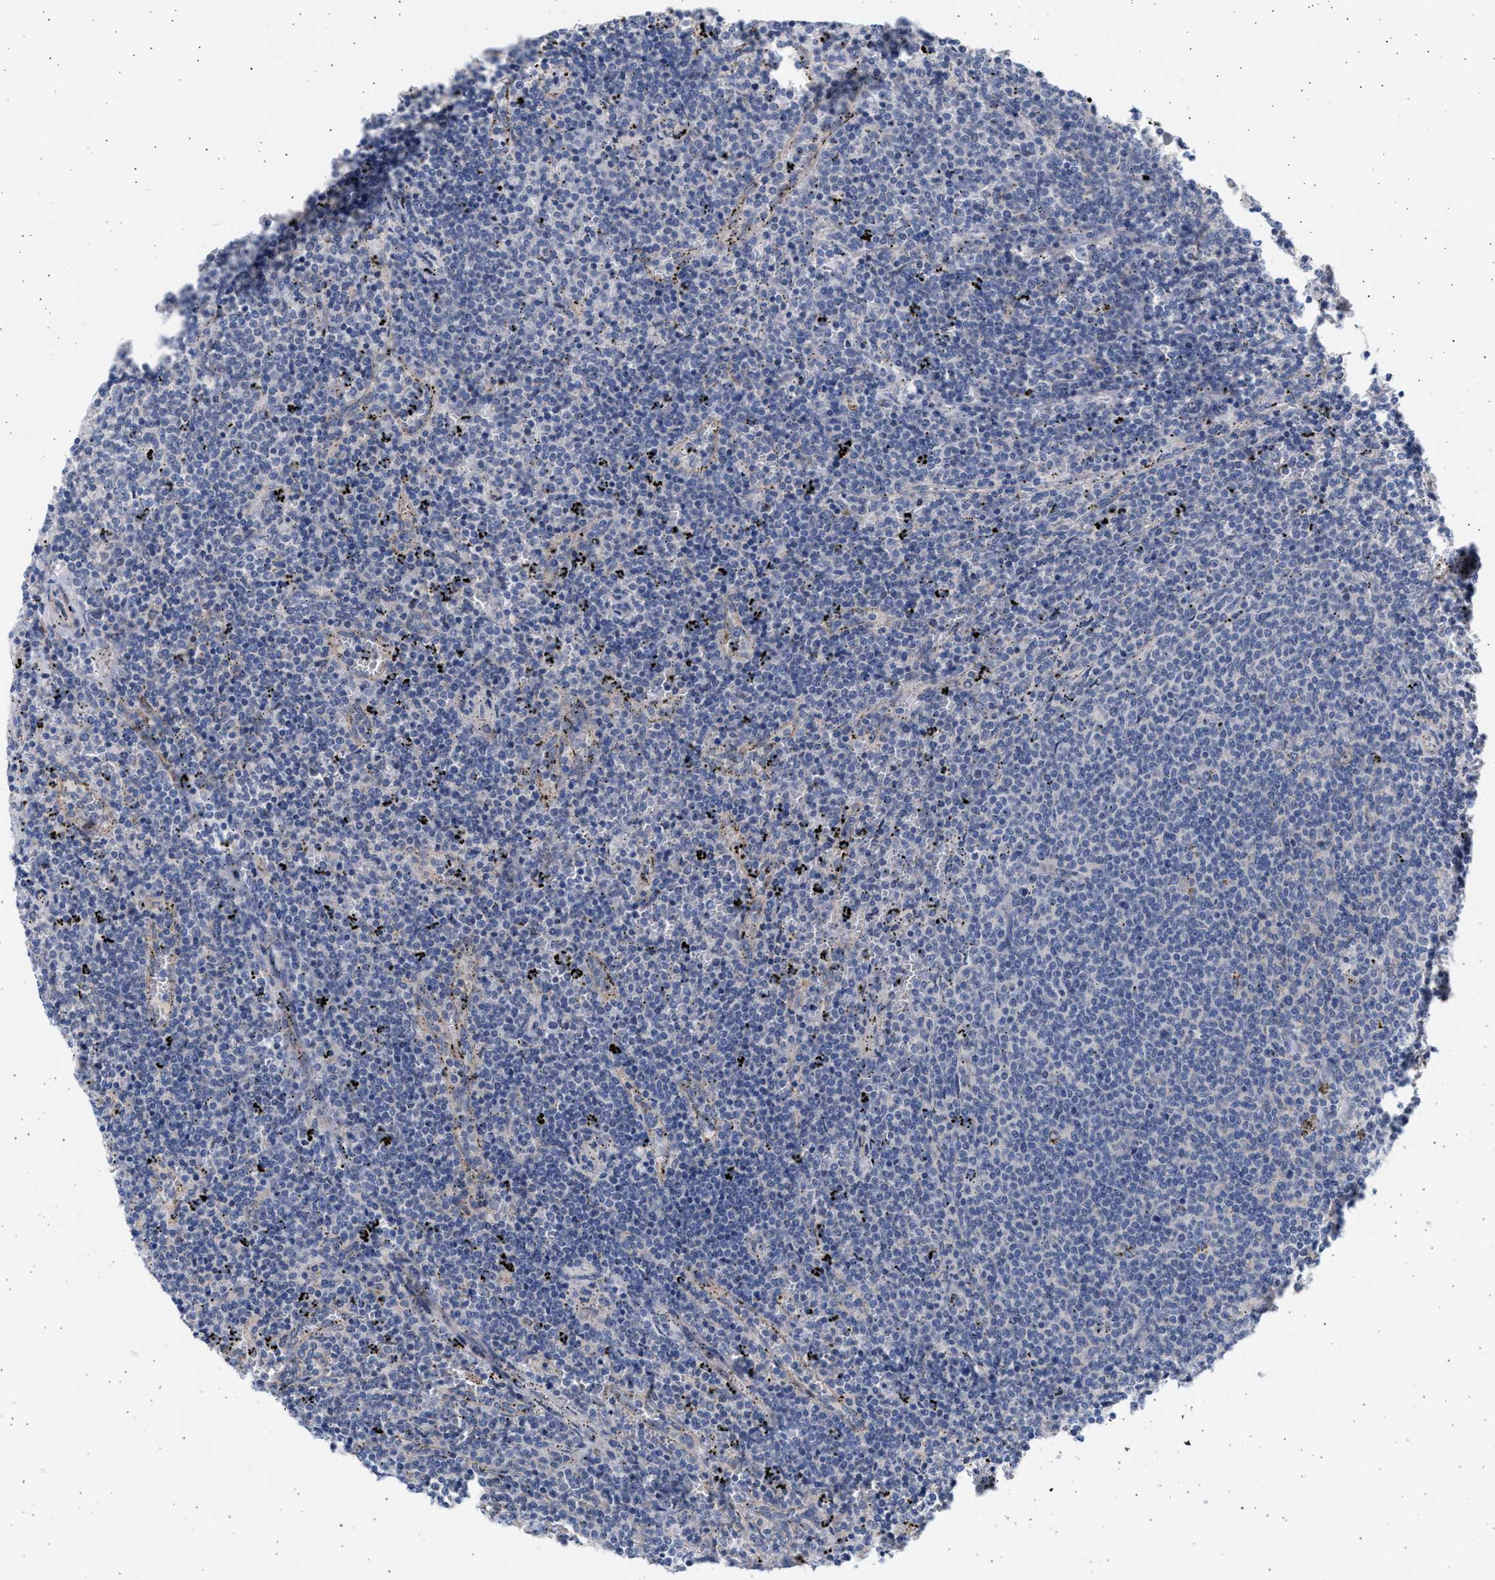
{"staining": {"intensity": "negative", "quantity": "none", "location": "none"}, "tissue": "lymphoma", "cell_type": "Tumor cells", "image_type": "cancer", "snomed": [{"axis": "morphology", "description": "Malignant lymphoma, non-Hodgkin's type, Low grade"}, {"axis": "topography", "description": "Spleen"}], "caption": "A high-resolution histopathology image shows IHC staining of lymphoma, which displays no significant staining in tumor cells.", "gene": "NBR1", "patient": {"sex": "female", "age": 50}}